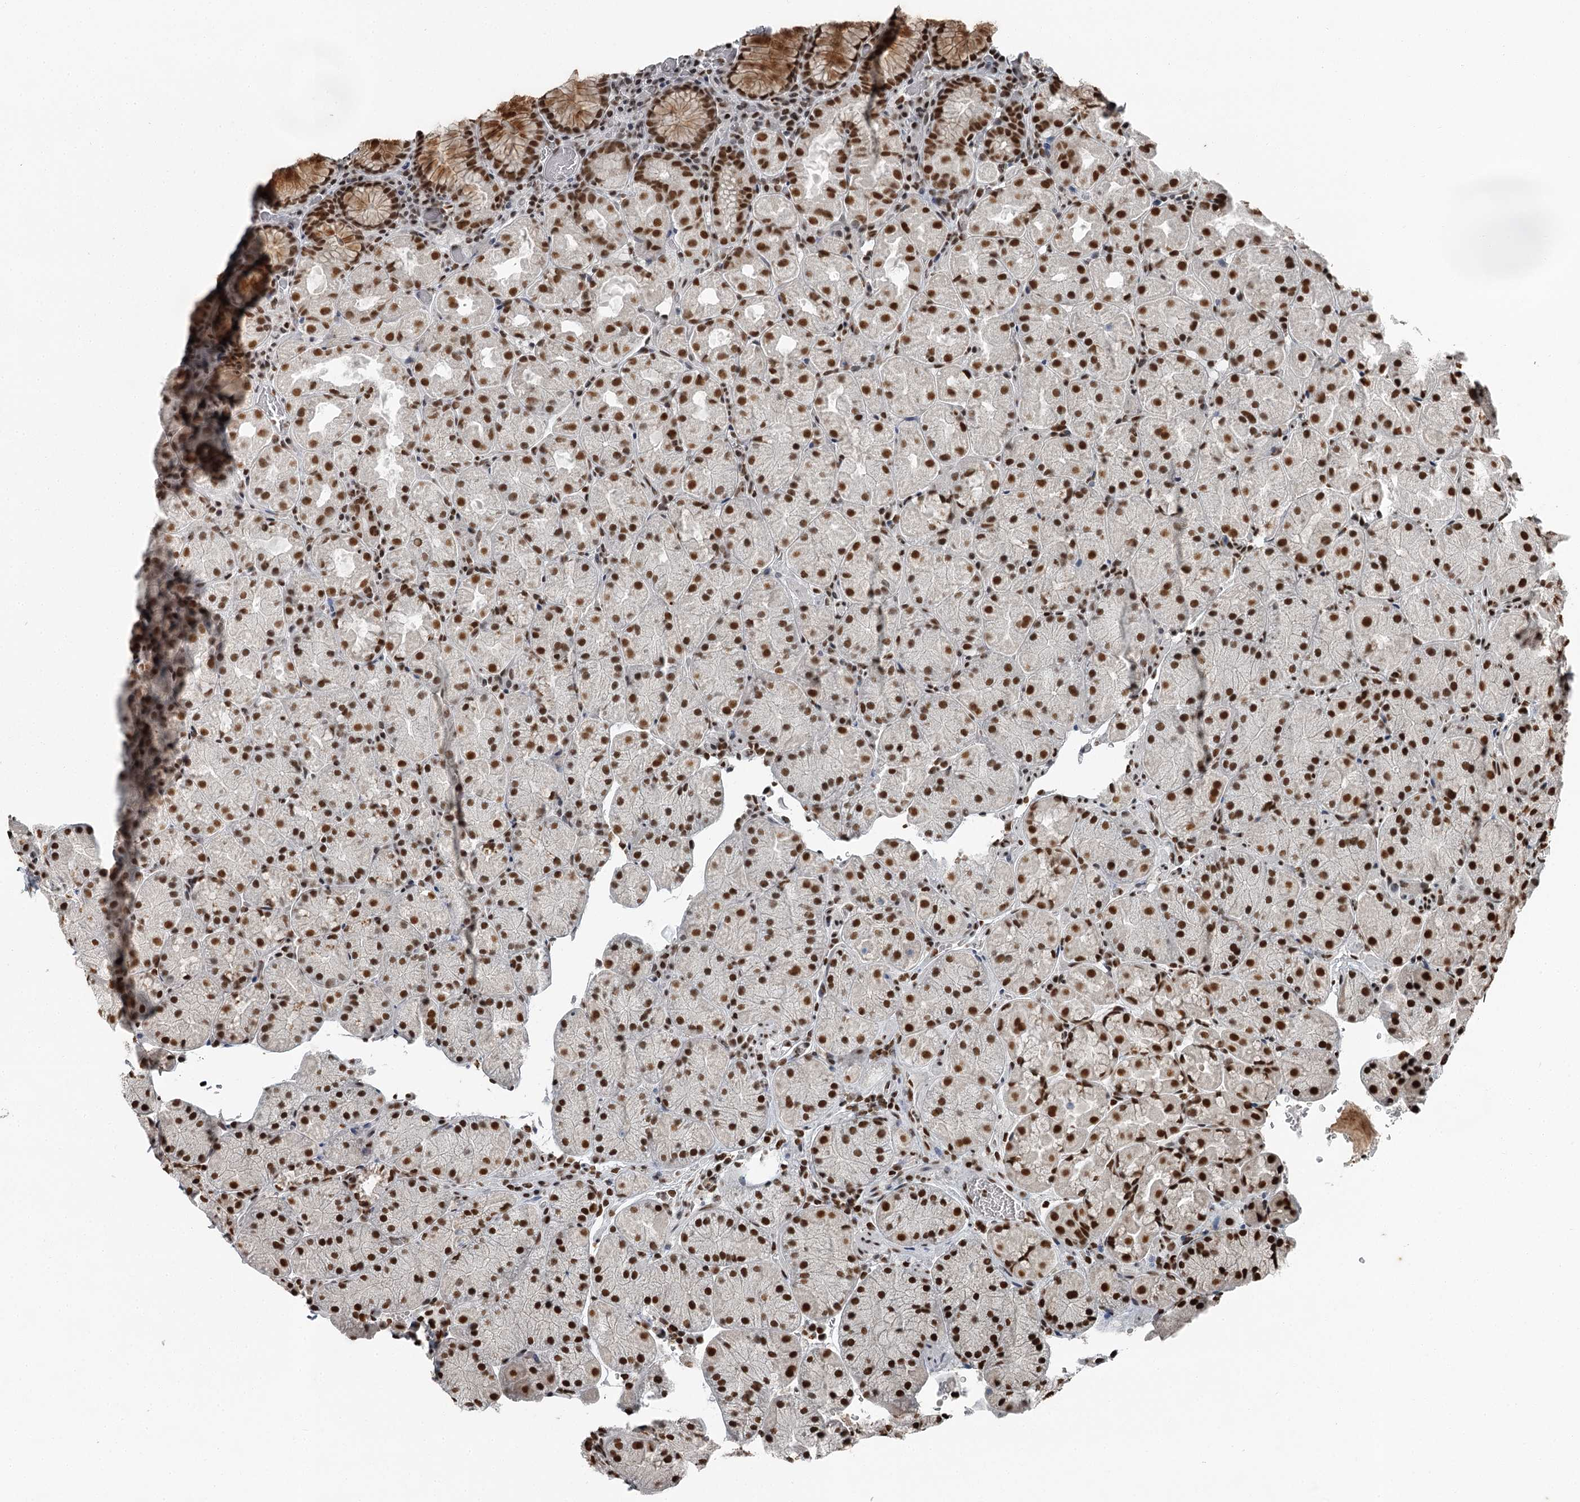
{"staining": {"intensity": "strong", "quantity": ">75%", "location": "cytoplasmic/membranous,nuclear"}, "tissue": "stomach", "cell_type": "Glandular cells", "image_type": "normal", "snomed": [{"axis": "morphology", "description": "Normal tissue, NOS"}, {"axis": "topography", "description": "Stomach, upper"}, {"axis": "topography", "description": "Stomach, lower"}], "caption": "This photomicrograph exhibits immunohistochemistry staining of unremarkable stomach, with high strong cytoplasmic/membranous,nuclear positivity in approximately >75% of glandular cells.", "gene": "RBBP7", "patient": {"sex": "male", "age": 80}}